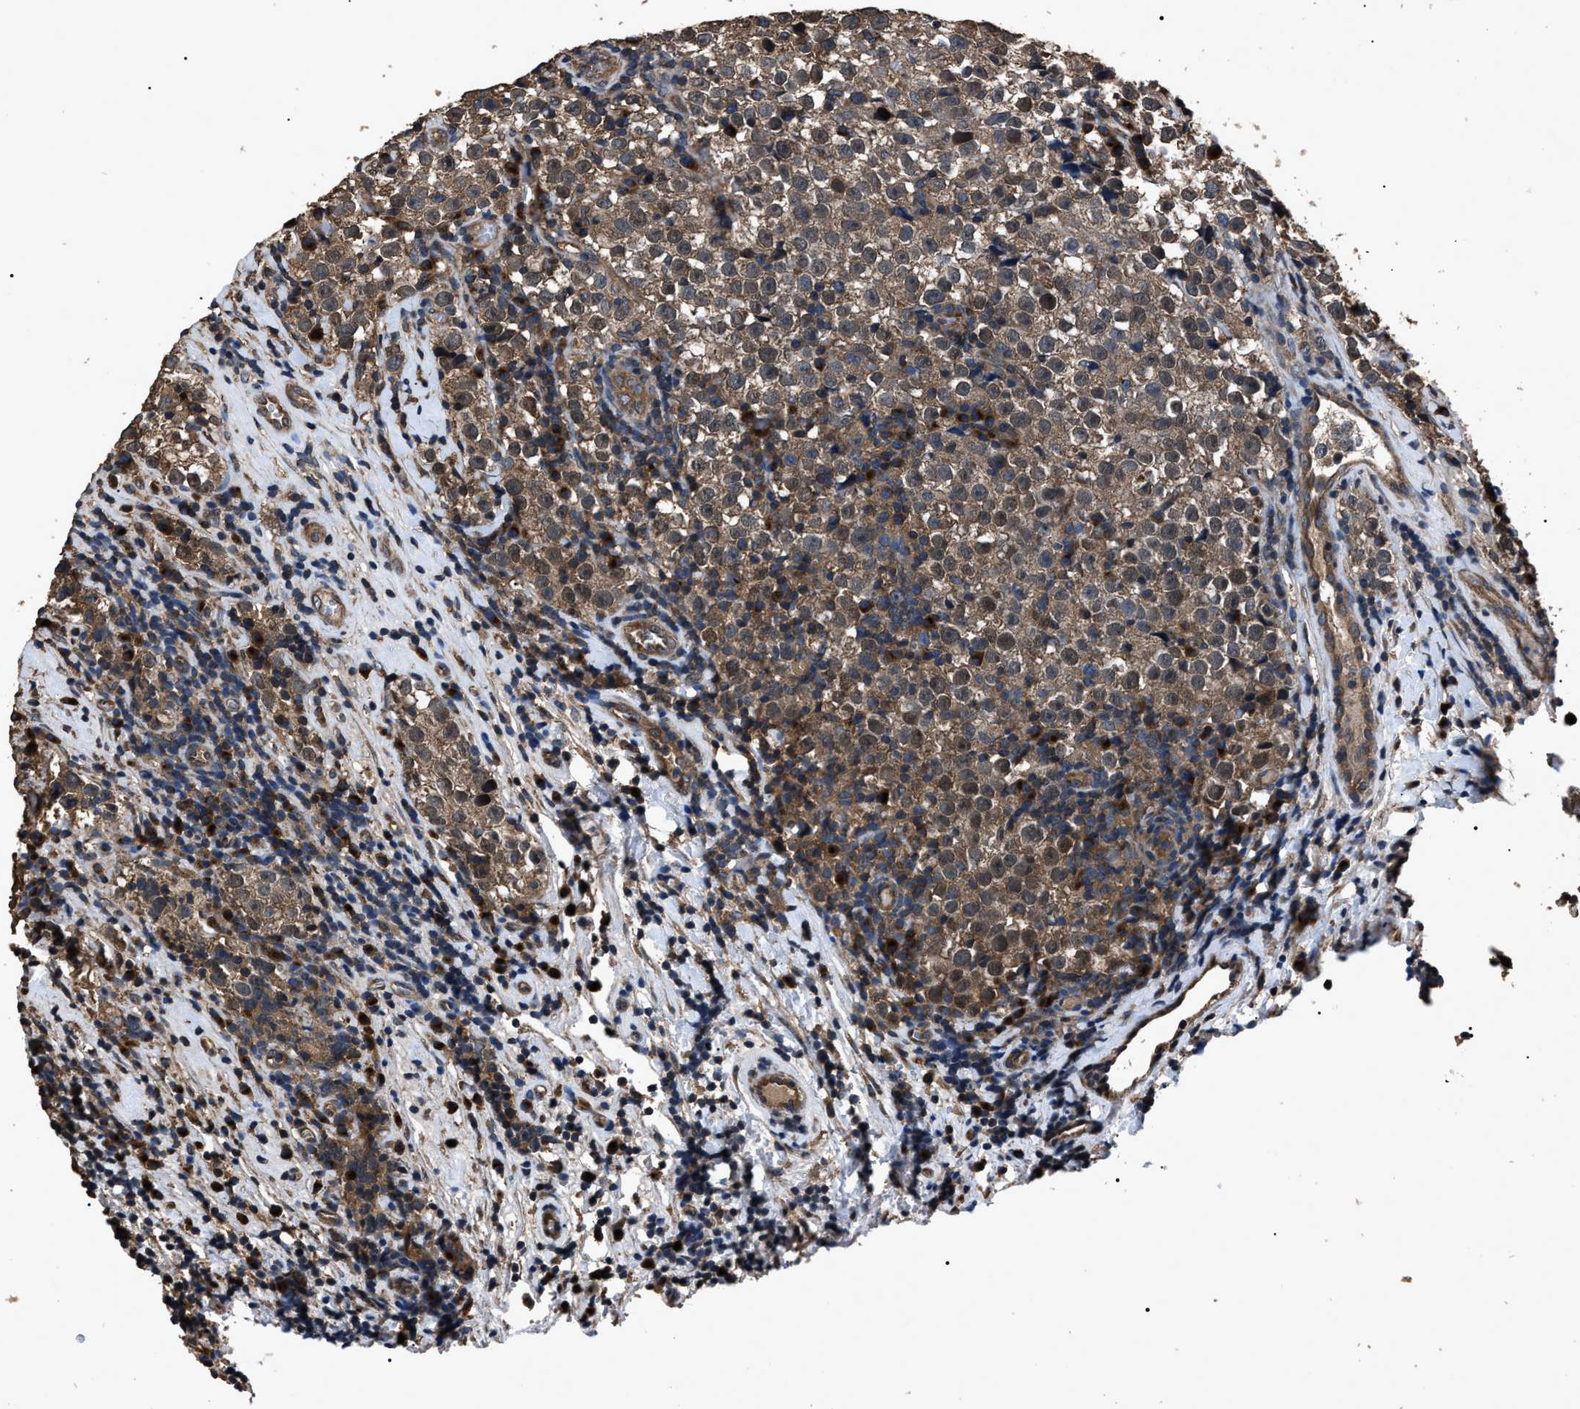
{"staining": {"intensity": "moderate", "quantity": ">75%", "location": "cytoplasmic/membranous"}, "tissue": "testis cancer", "cell_type": "Tumor cells", "image_type": "cancer", "snomed": [{"axis": "morphology", "description": "Normal tissue, NOS"}, {"axis": "morphology", "description": "Seminoma, NOS"}, {"axis": "topography", "description": "Testis"}], "caption": "Tumor cells show medium levels of moderate cytoplasmic/membranous positivity in about >75% of cells in human testis cancer.", "gene": "RNF216", "patient": {"sex": "male", "age": 43}}